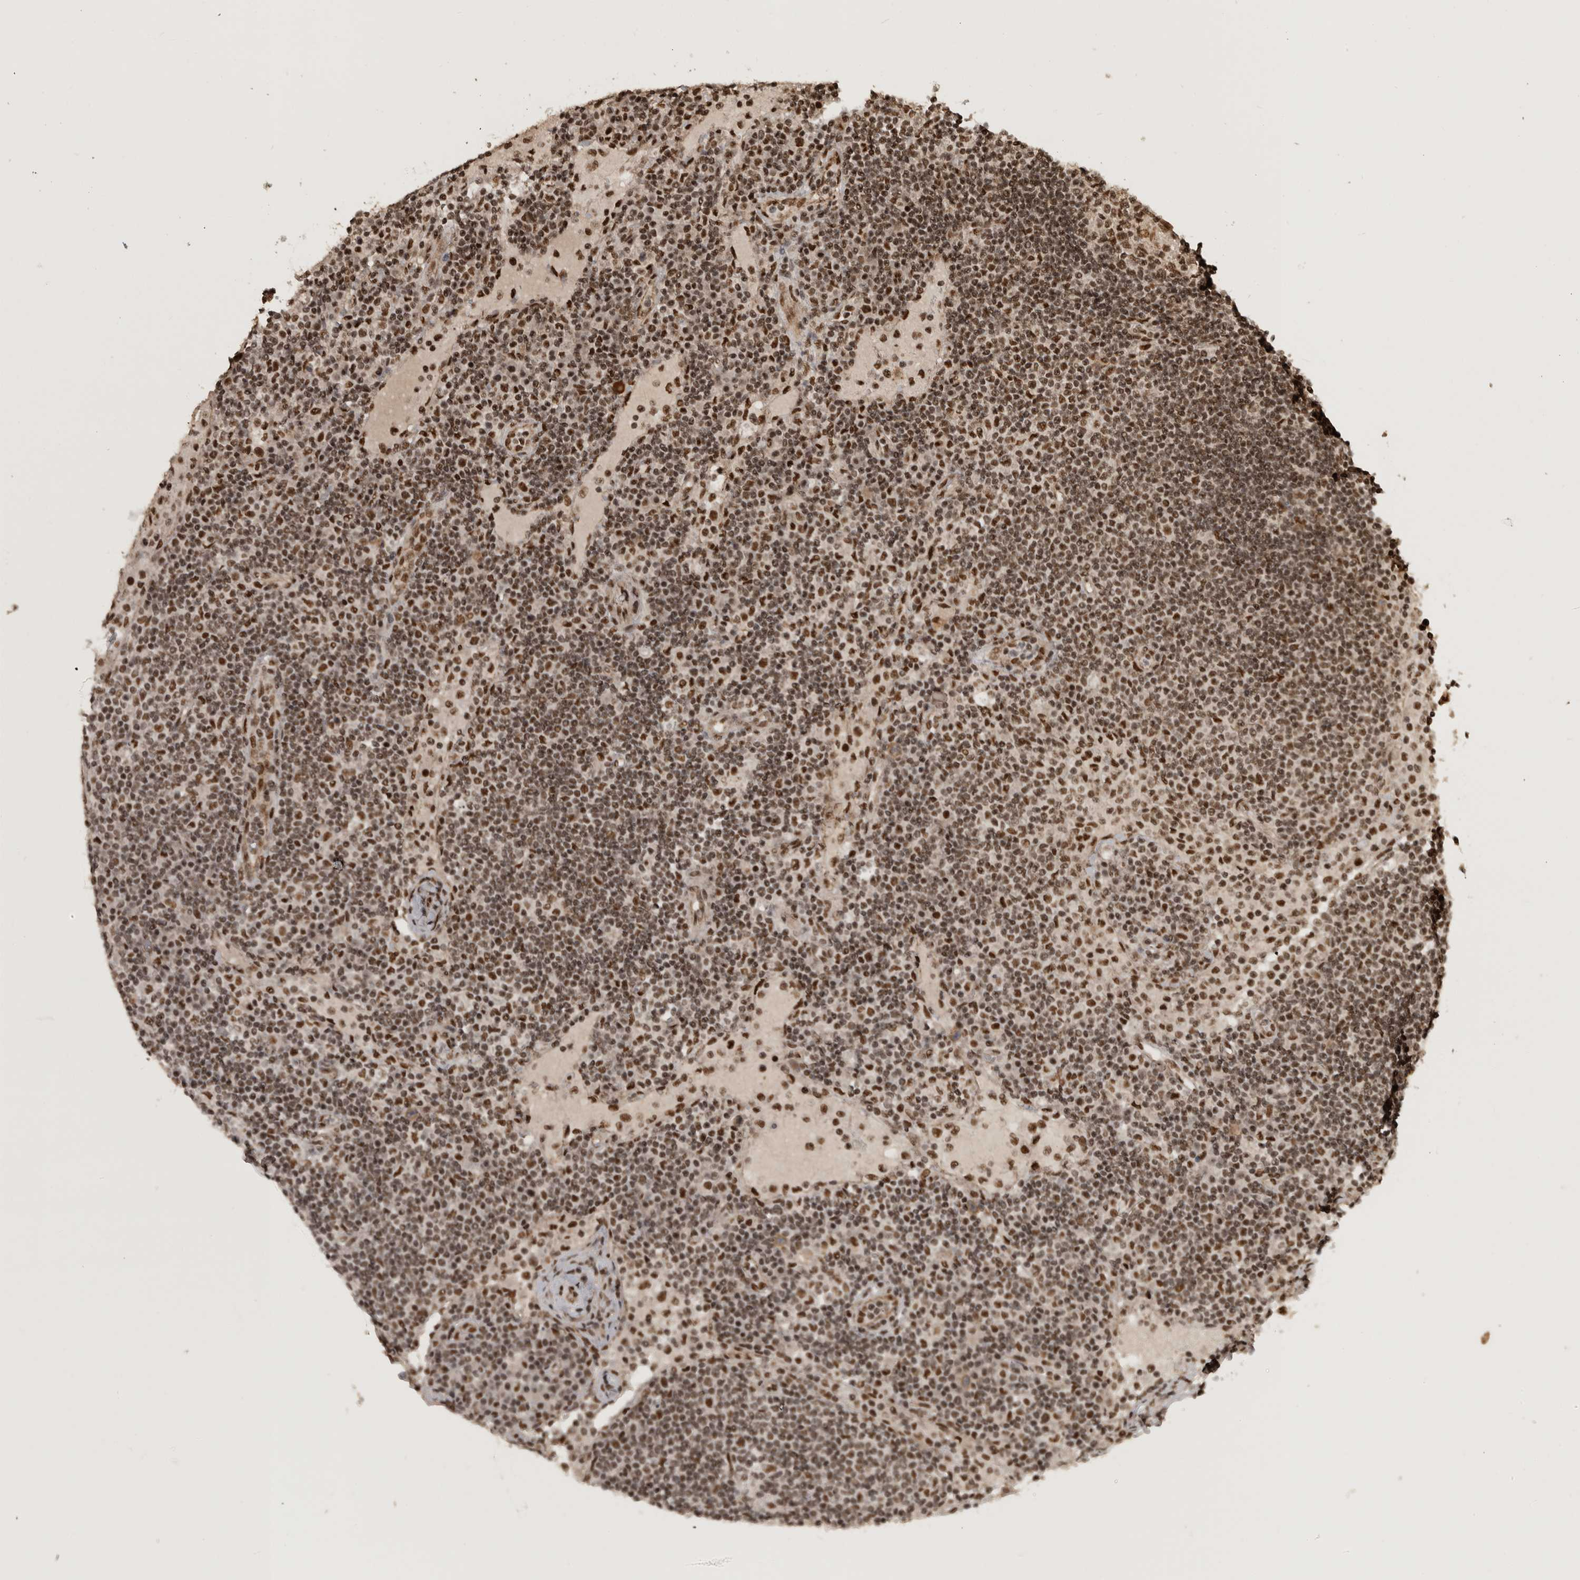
{"staining": {"intensity": "strong", "quantity": ">75%", "location": "nuclear"}, "tissue": "lymph node", "cell_type": "Germinal center cells", "image_type": "normal", "snomed": [{"axis": "morphology", "description": "Normal tissue, NOS"}, {"axis": "topography", "description": "Lymph node"}], "caption": "Protein expression by IHC shows strong nuclear staining in approximately >75% of germinal center cells in unremarkable lymph node. (IHC, brightfield microscopy, high magnification).", "gene": "CBLL1", "patient": {"sex": "female", "age": 53}}